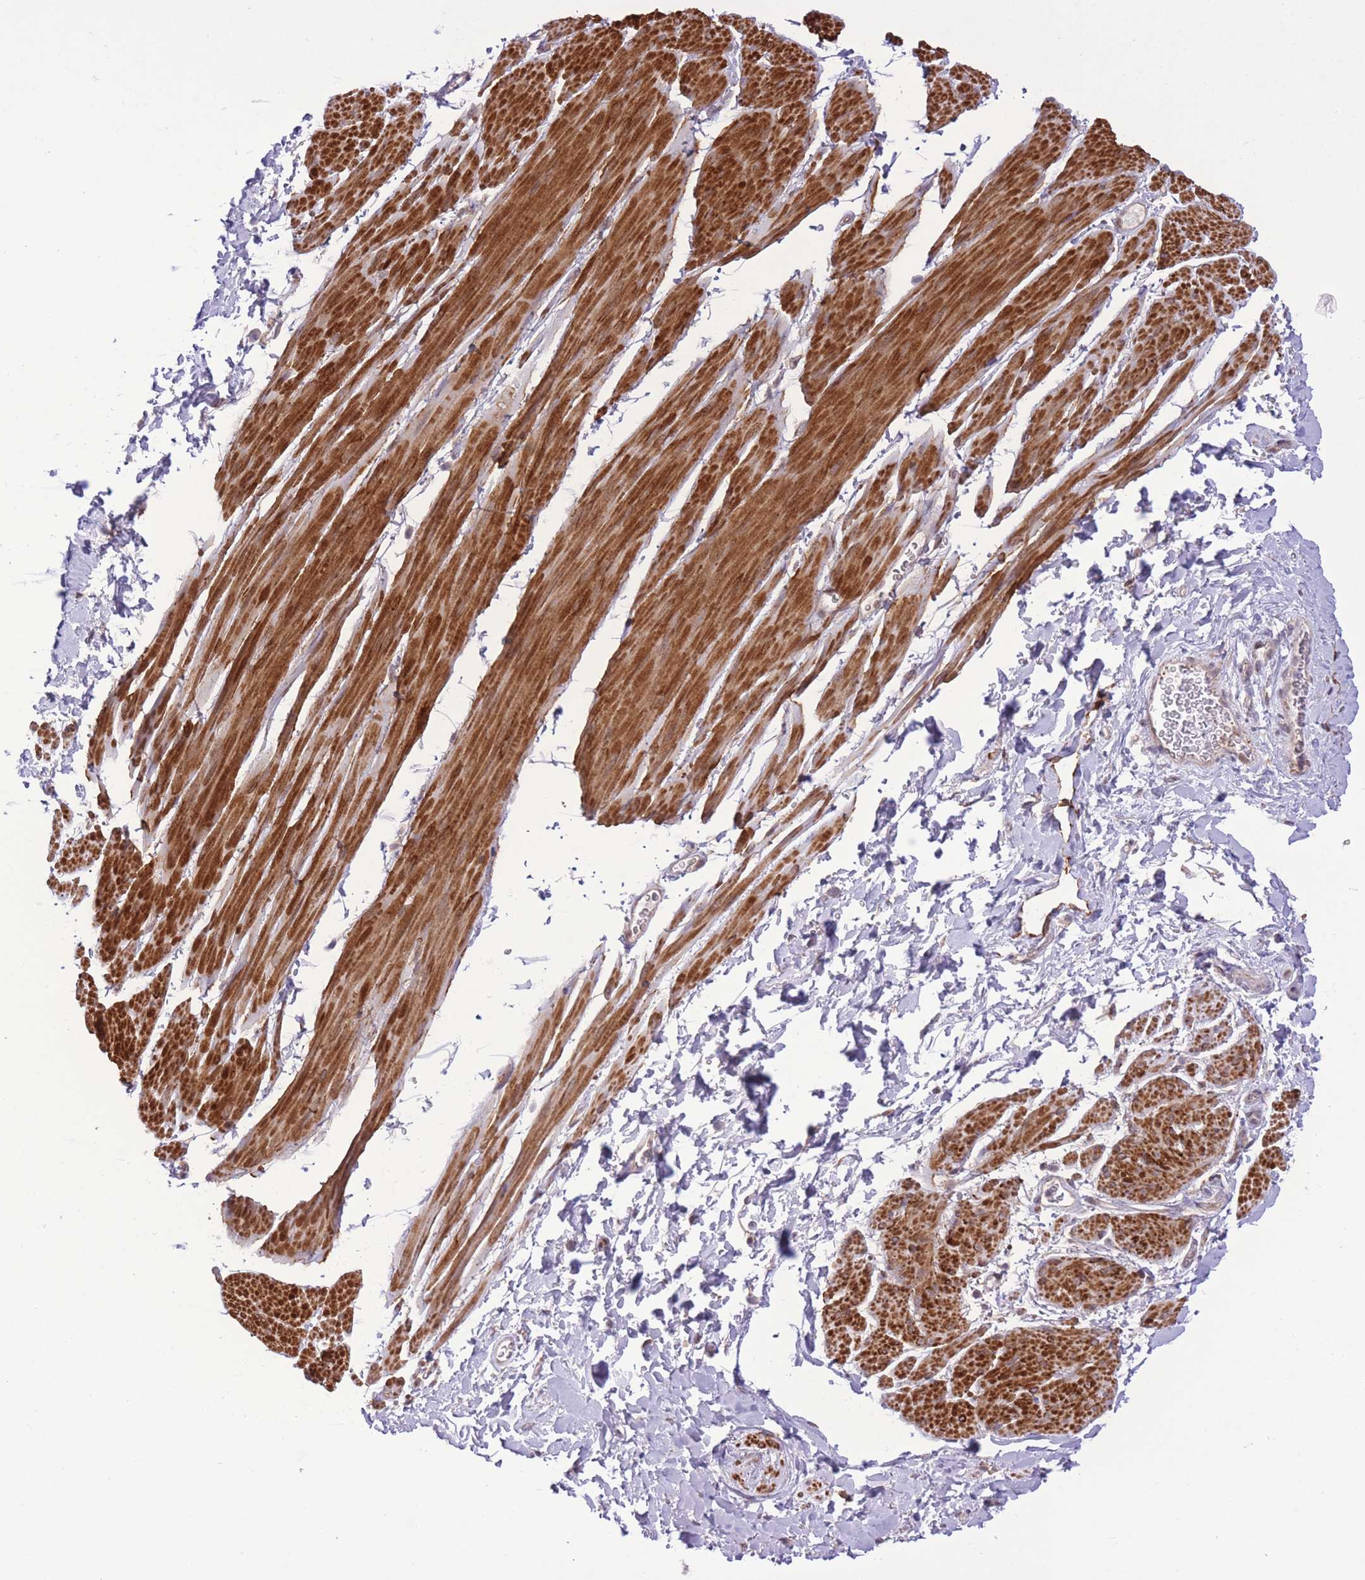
{"staining": {"intensity": "strong", "quantity": "25%-75%", "location": "cytoplasmic/membranous"}, "tissue": "smooth muscle", "cell_type": "Smooth muscle cells", "image_type": "normal", "snomed": [{"axis": "morphology", "description": "Normal tissue, NOS"}, {"axis": "topography", "description": "Smooth muscle"}, {"axis": "topography", "description": "Peripheral nerve tissue"}], "caption": "Protein expression analysis of benign smooth muscle shows strong cytoplasmic/membranous expression in about 25%-75% of smooth muscle cells.", "gene": "ZBED5", "patient": {"sex": "male", "age": 69}}